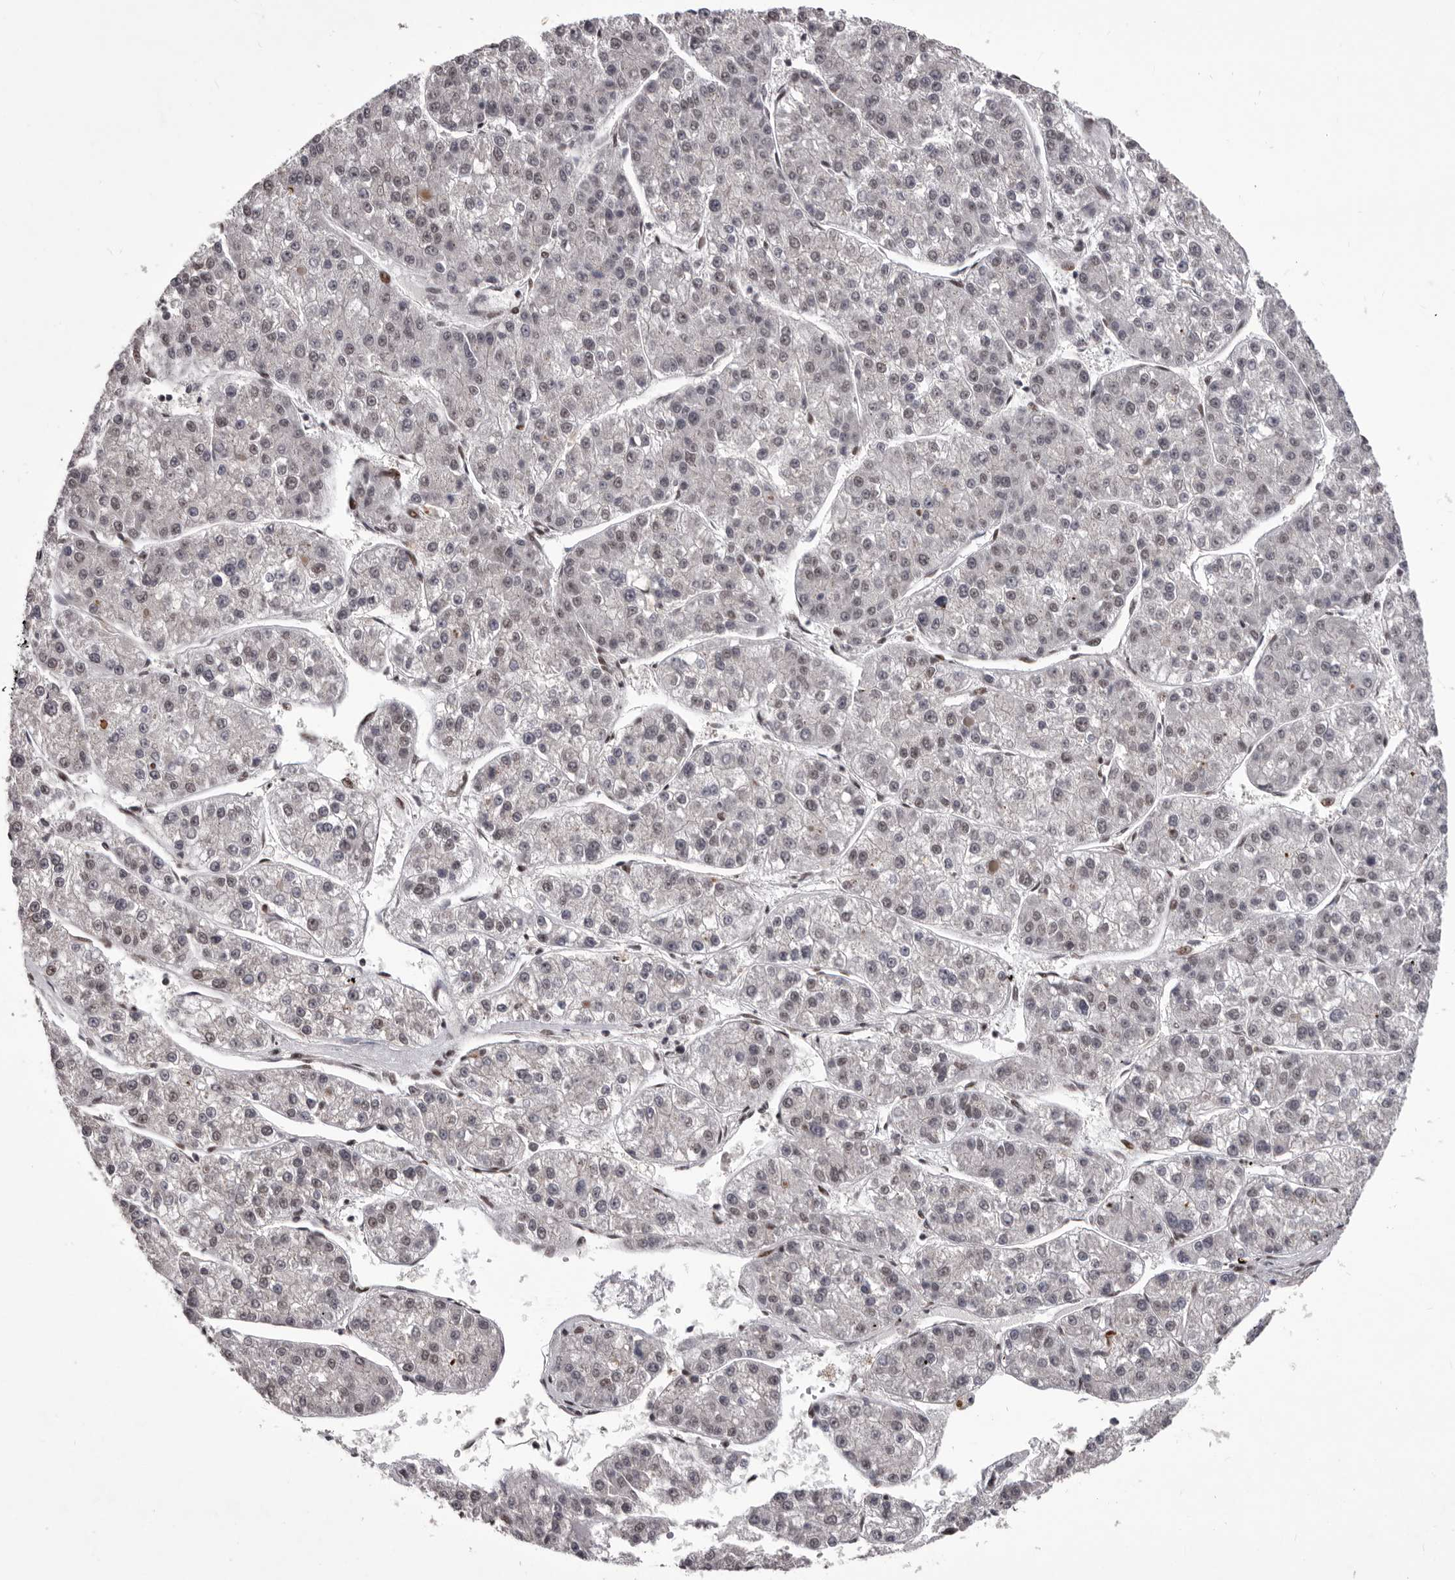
{"staining": {"intensity": "weak", "quantity": "25%-75%", "location": "nuclear"}, "tissue": "liver cancer", "cell_type": "Tumor cells", "image_type": "cancer", "snomed": [{"axis": "morphology", "description": "Carcinoma, Hepatocellular, NOS"}, {"axis": "topography", "description": "Liver"}], "caption": "The image reveals staining of hepatocellular carcinoma (liver), revealing weak nuclear protein staining (brown color) within tumor cells. The staining was performed using DAB (3,3'-diaminobenzidine), with brown indicating positive protein expression. Nuclei are stained blue with hematoxylin.", "gene": "NUMA1", "patient": {"sex": "female", "age": 73}}